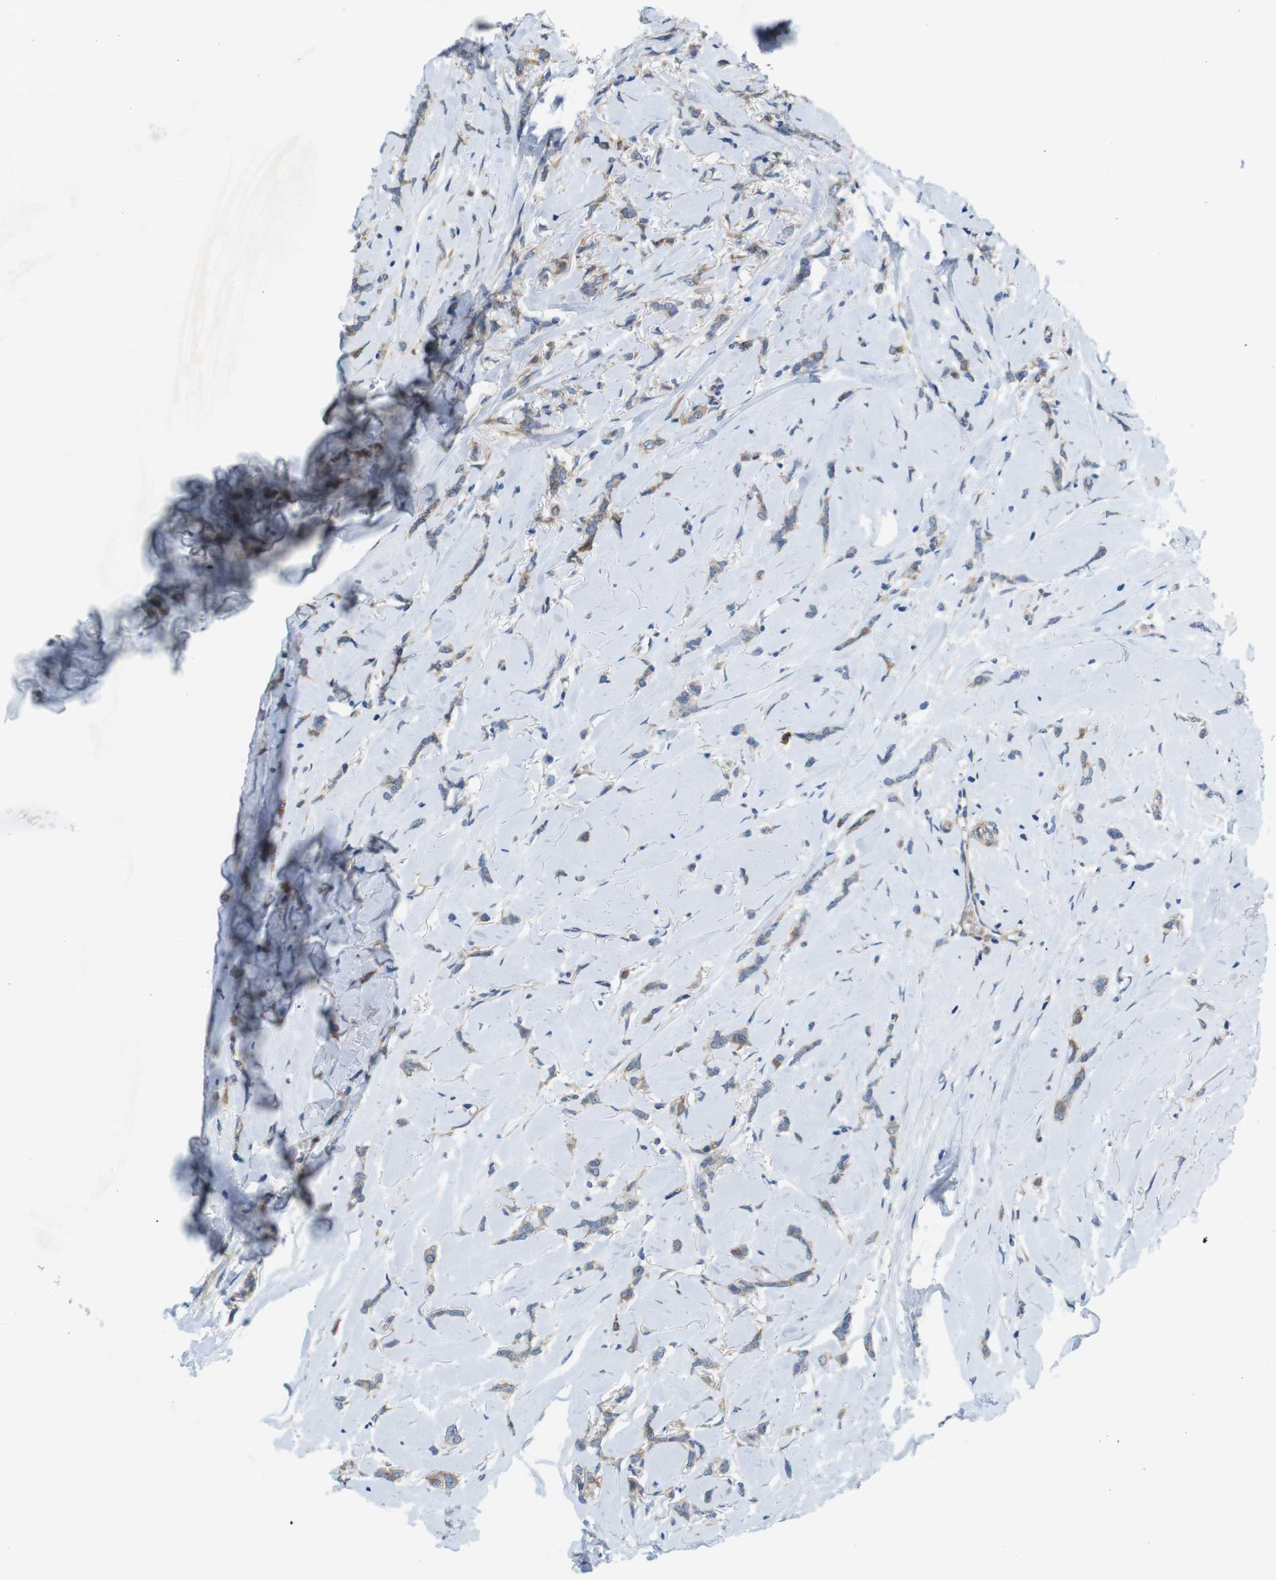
{"staining": {"intensity": "weak", "quantity": "25%-75%", "location": "cytoplasmic/membranous"}, "tissue": "breast cancer", "cell_type": "Tumor cells", "image_type": "cancer", "snomed": [{"axis": "morphology", "description": "Lobular carcinoma"}, {"axis": "topography", "description": "Skin"}, {"axis": "topography", "description": "Breast"}], "caption": "An immunohistochemistry (IHC) histopathology image of tumor tissue is shown. Protein staining in brown shows weak cytoplasmic/membranous positivity in breast cancer within tumor cells.", "gene": "DCLK1", "patient": {"sex": "female", "age": 46}}